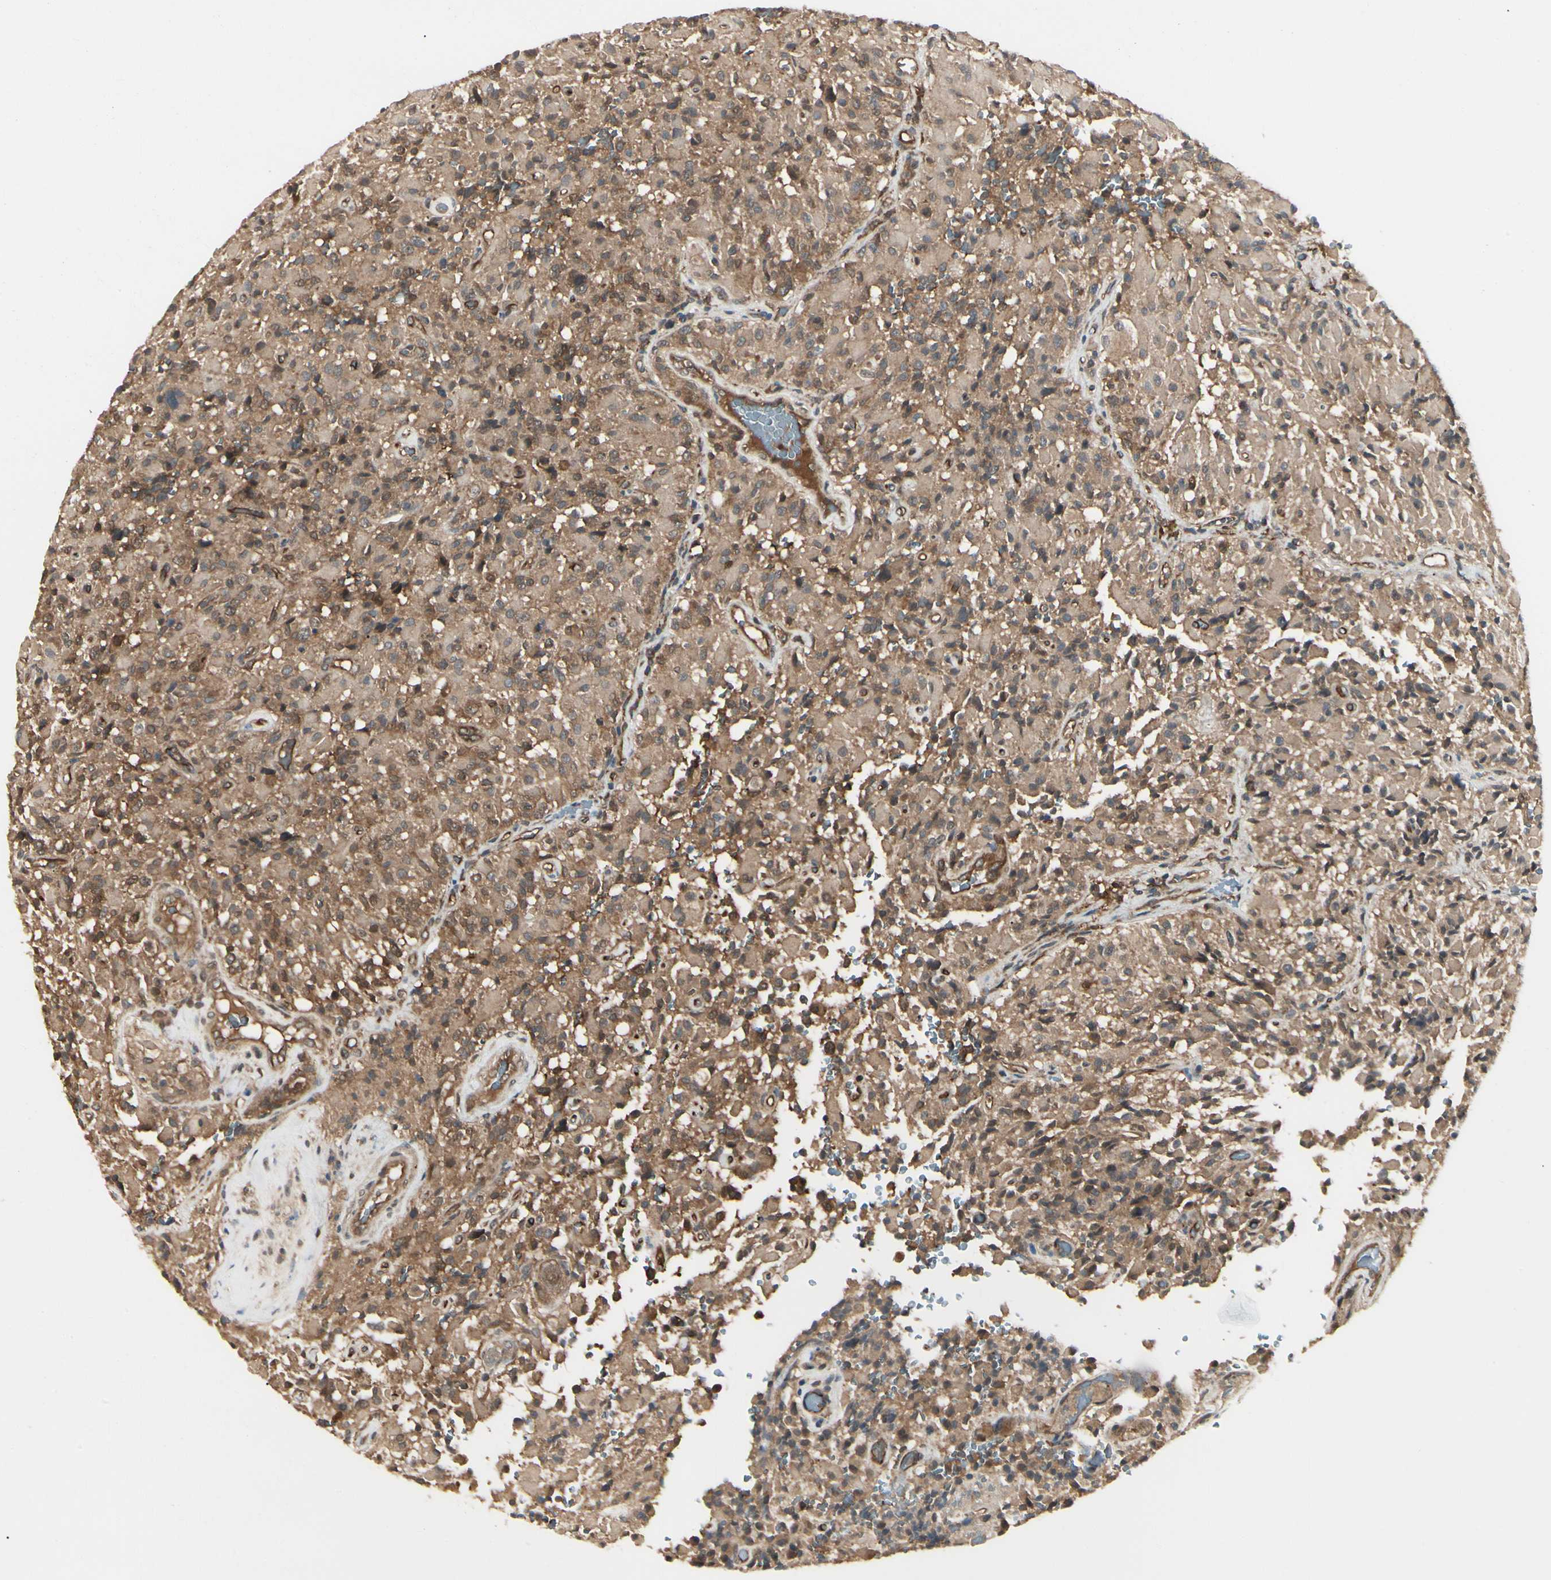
{"staining": {"intensity": "moderate", "quantity": ">75%", "location": "cytoplasmic/membranous"}, "tissue": "glioma", "cell_type": "Tumor cells", "image_type": "cancer", "snomed": [{"axis": "morphology", "description": "Glioma, malignant, High grade"}, {"axis": "topography", "description": "Brain"}], "caption": "Immunohistochemistry histopathology image of neoplastic tissue: human glioma stained using immunohistochemistry (IHC) shows medium levels of moderate protein expression localized specifically in the cytoplasmic/membranous of tumor cells, appearing as a cytoplasmic/membranous brown color.", "gene": "RNF14", "patient": {"sex": "male", "age": 71}}